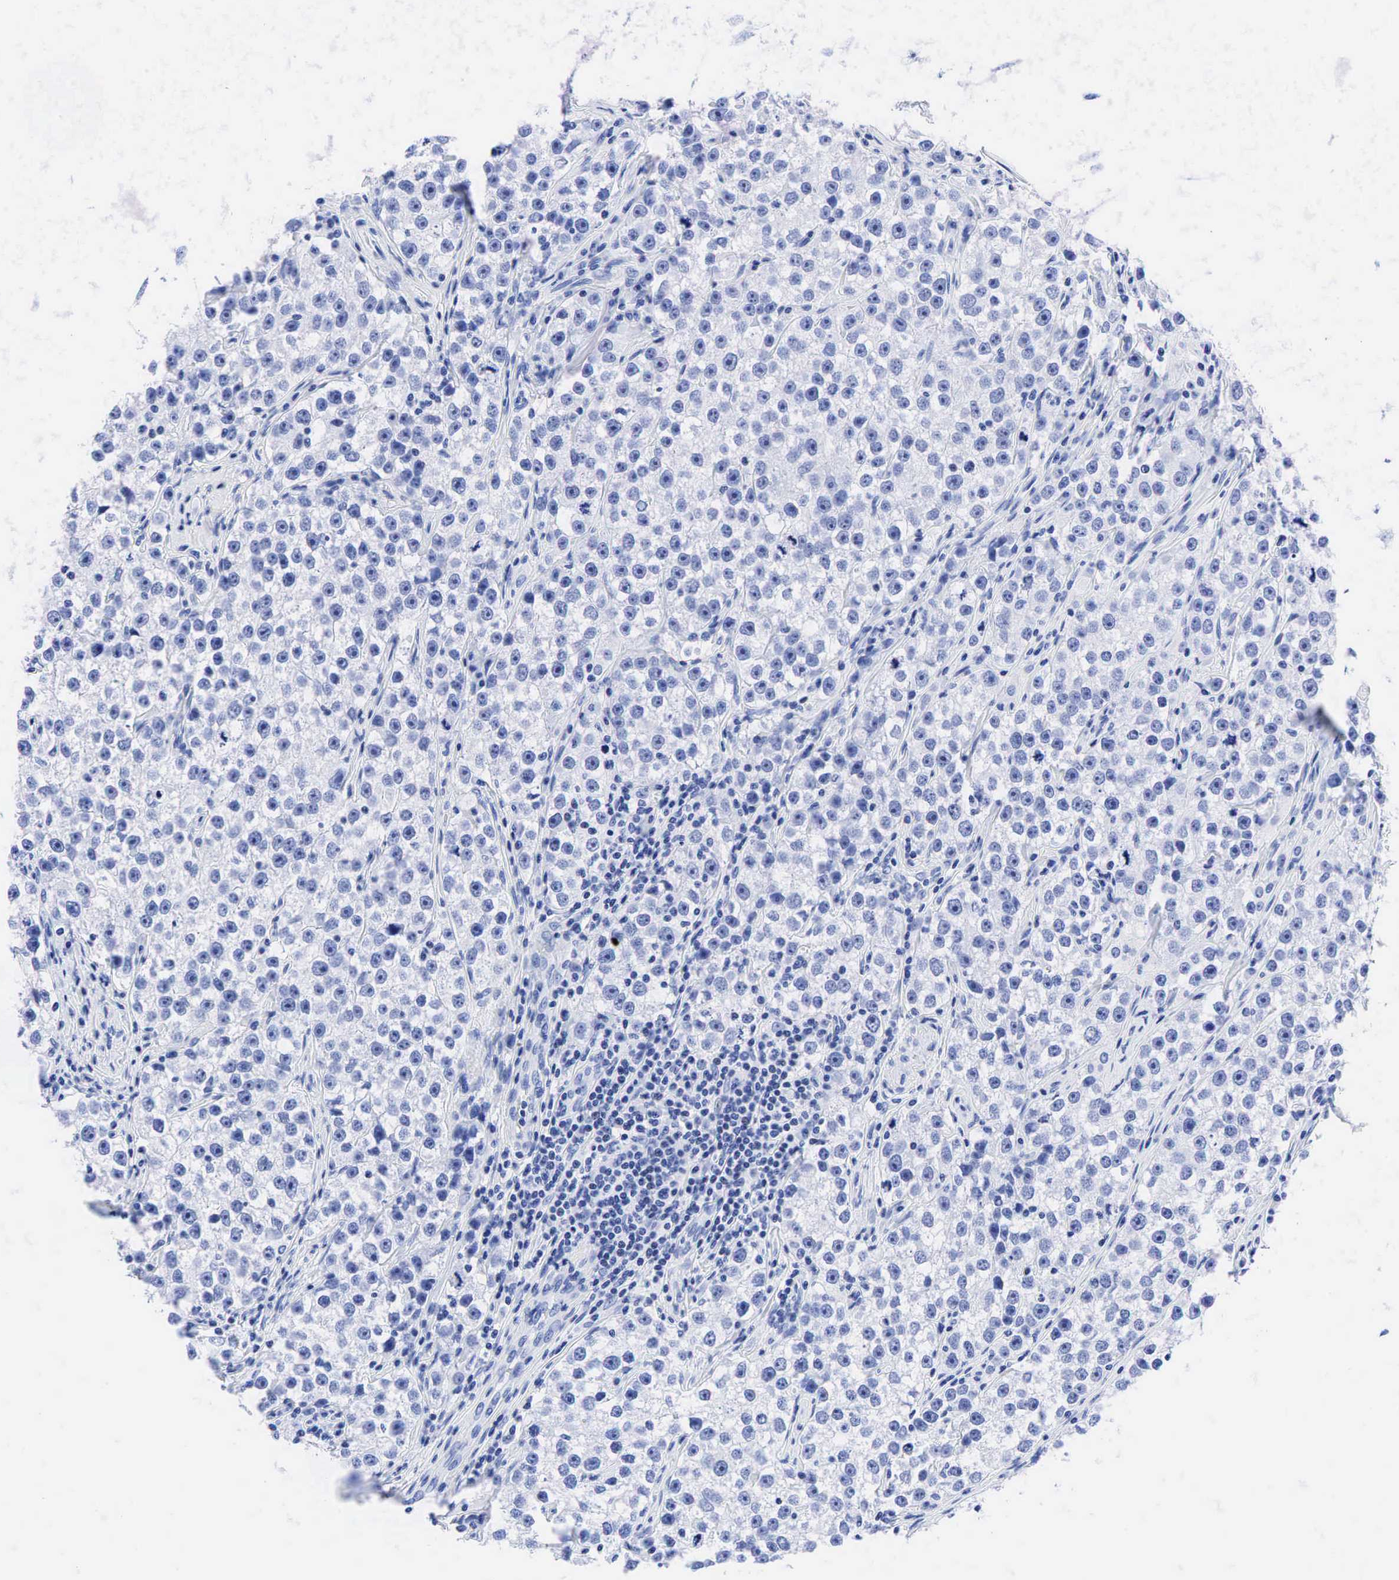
{"staining": {"intensity": "negative", "quantity": "none", "location": "none"}, "tissue": "testis cancer", "cell_type": "Tumor cells", "image_type": "cancer", "snomed": [{"axis": "morphology", "description": "Seminoma, NOS"}, {"axis": "topography", "description": "Testis"}], "caption": "High power microscopy photomicrograph of an immunohistochemistry histopathology image of testis cancer (seminoma), revealing no significant positivity in tumor cells. (DAB IHC, high magnification).", "gene": "CEACAM5", "patient": {"sex": "male", "age": 32}}